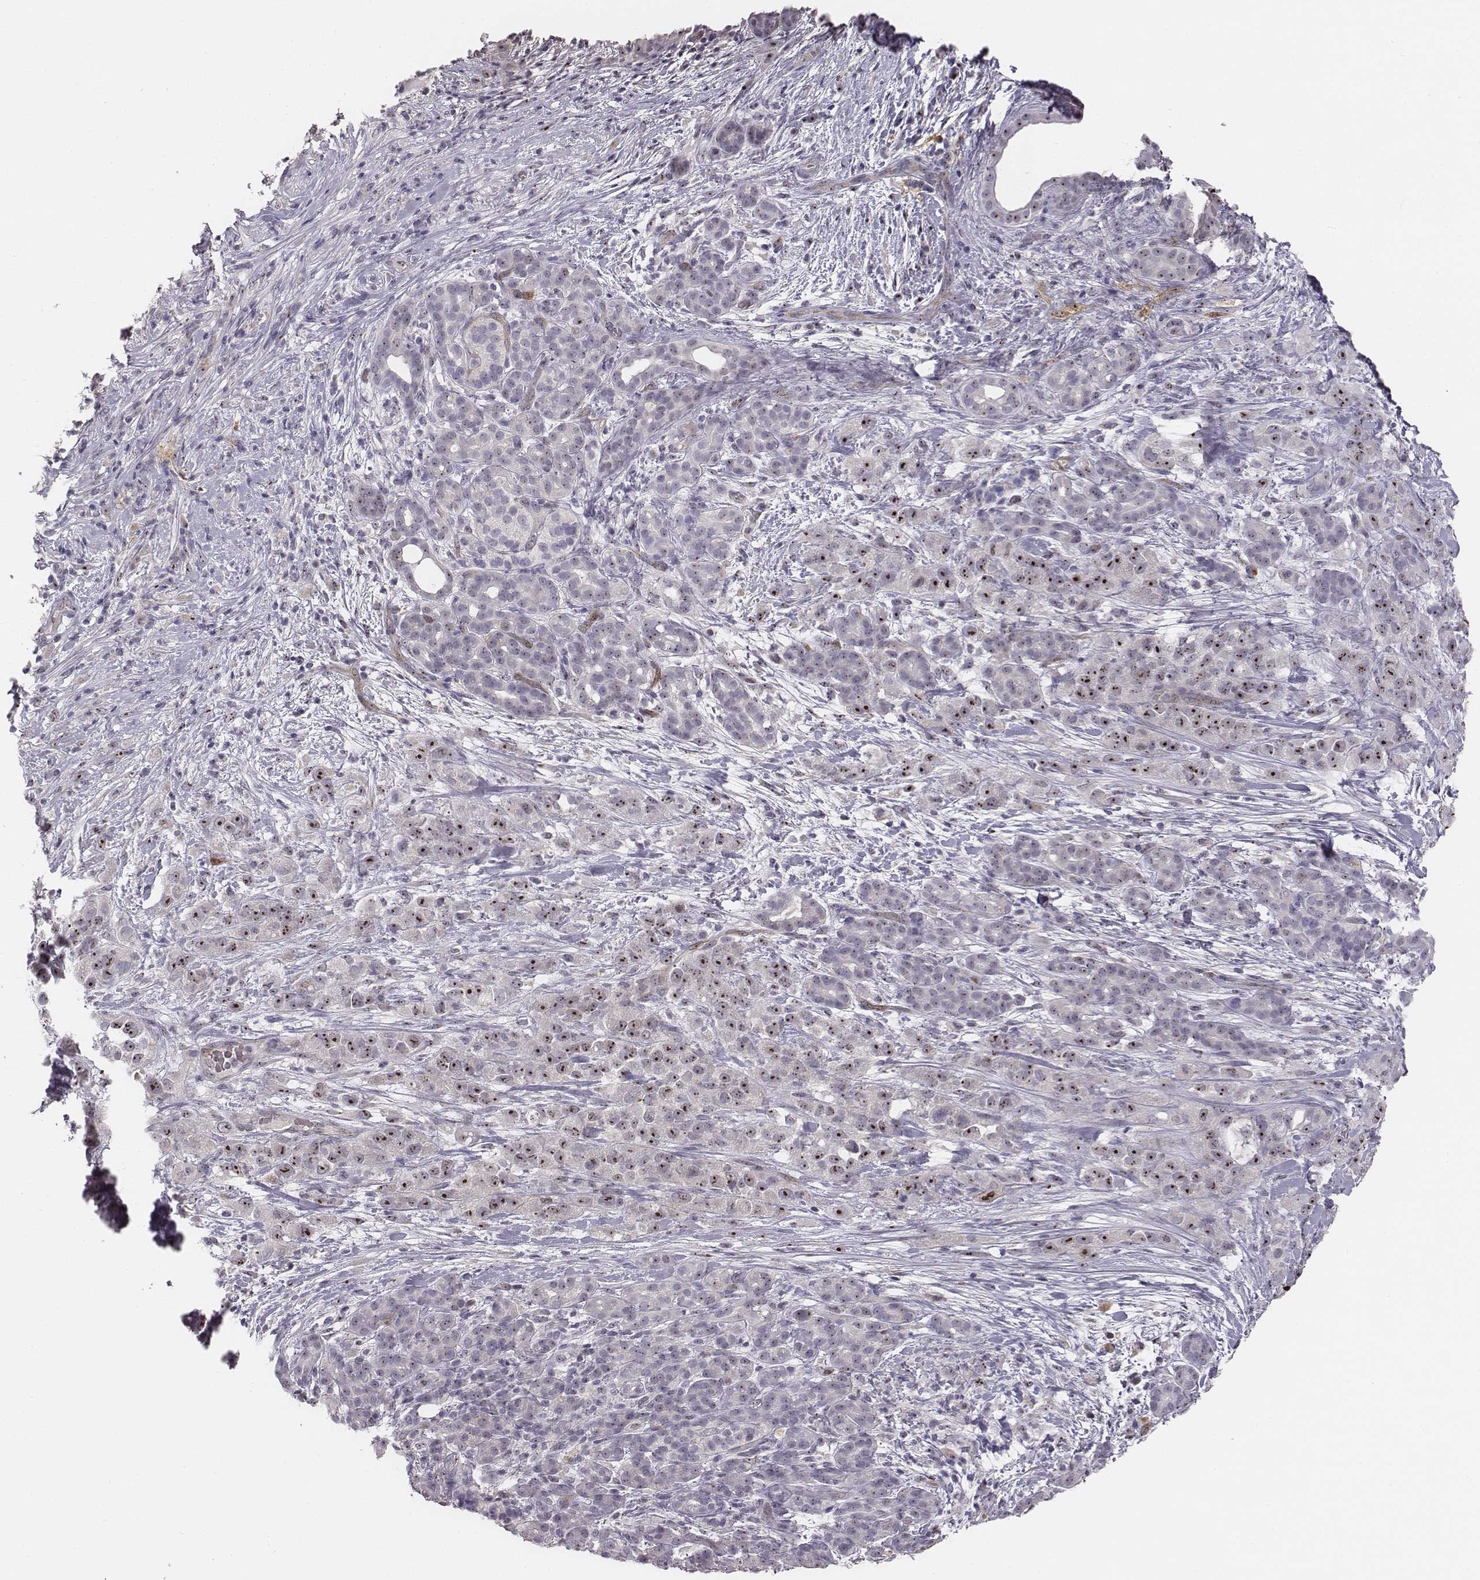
{"staining": {"intensity": "strong", "quantity": ">75%", "location": "nuclear"}, "tissue": "pancreatic cancer", "cell_type": "Tumor cells", "image_type": "cancer", "snomed": [{"axis": "morphology", "description": "Adenocarcinoma, NOS"}, {"axis": "topography", "description": "Pancreas"}], "caption": "Adenocarcinoma (pancreatic) stained with a protein marker reveals strong staining in tumor cells.", "gene": "NIFK", "patient": {"sex": "male", "age": 44}}